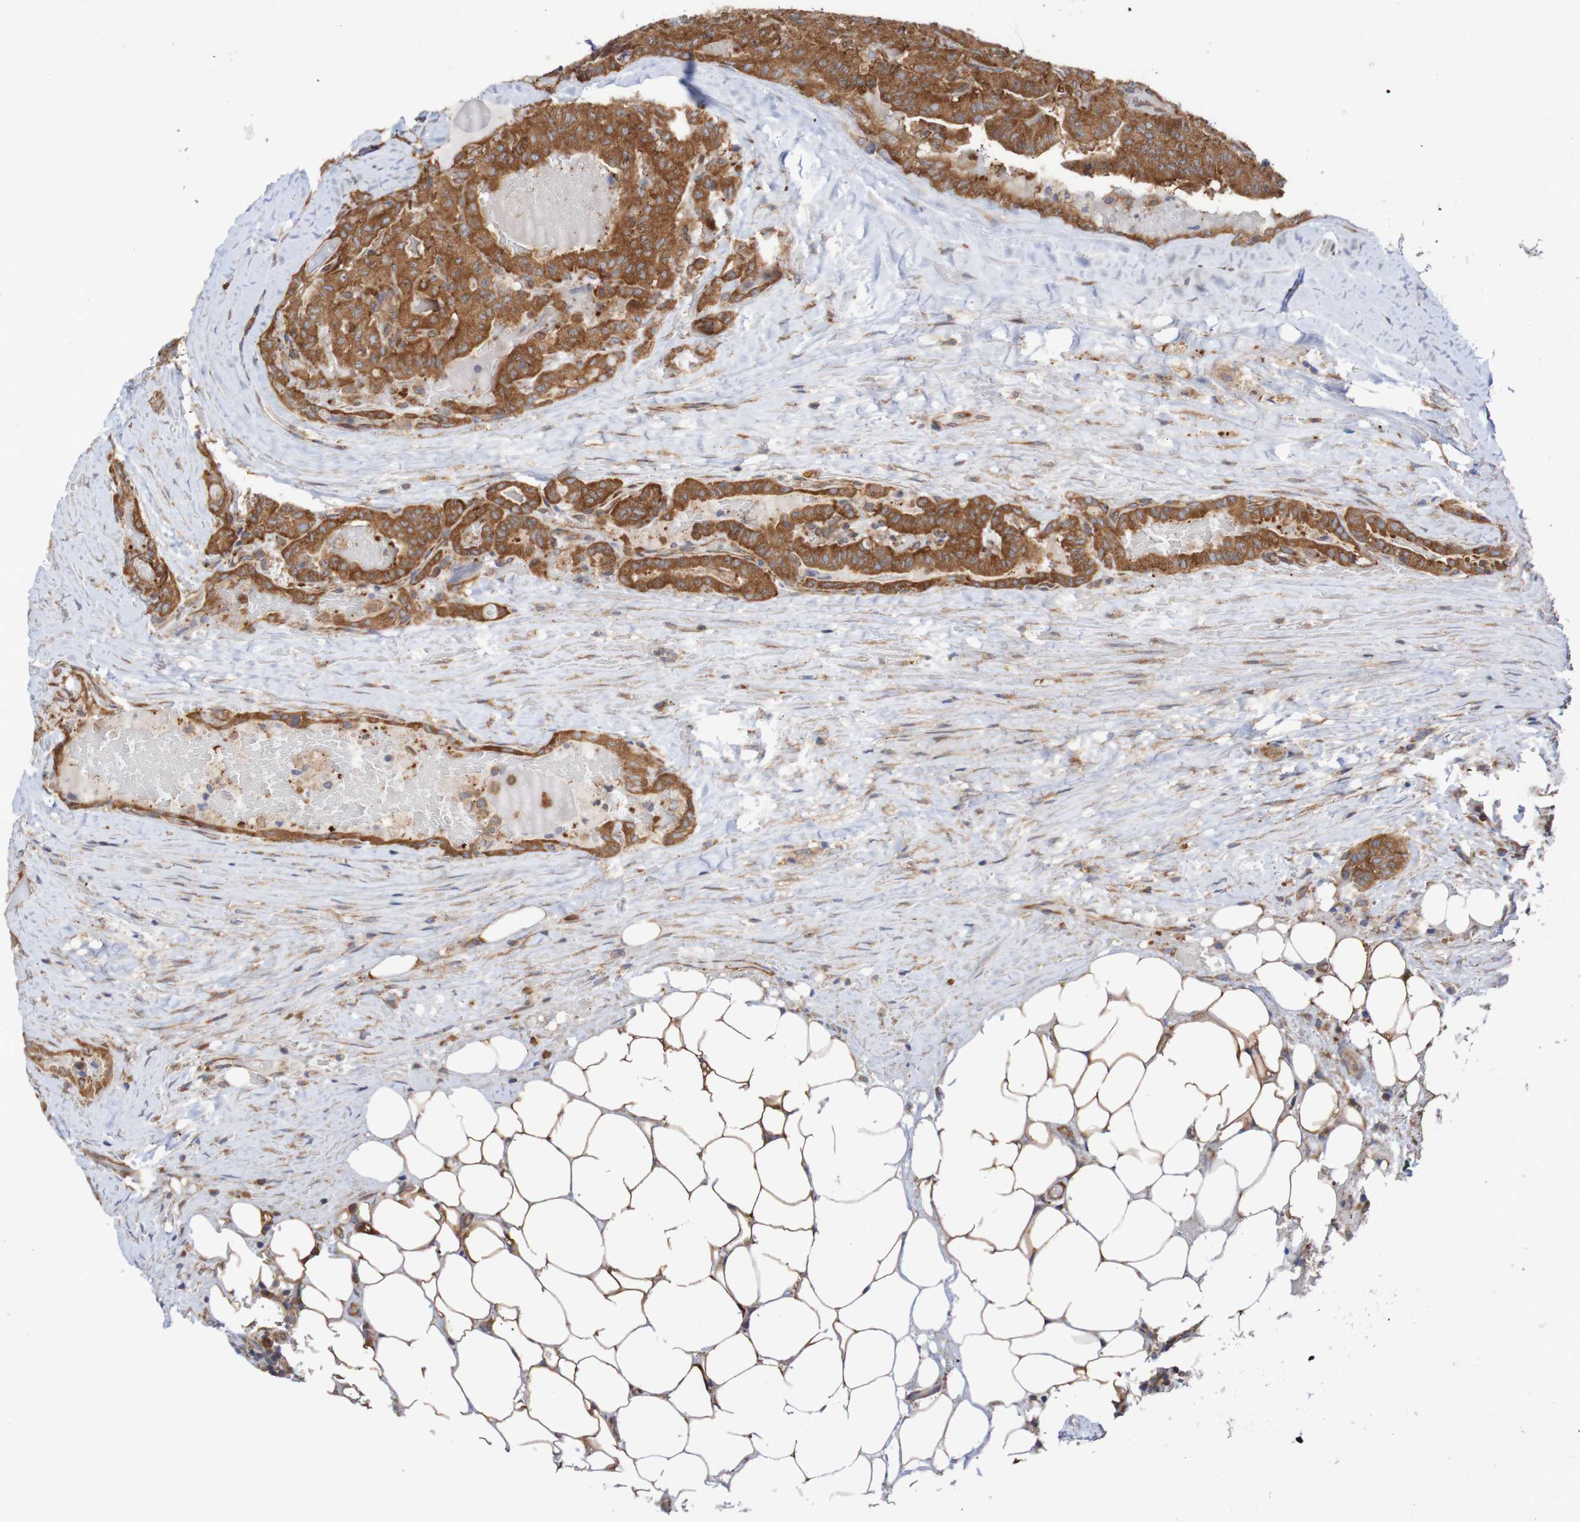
{"staining": {"intensity": "strong", "quantity": ">75%", "location": "cytoplasmic/membranous"}, "tissue": "head and neck cancer", "cell_type": "Tumor cells", "image_type": "cancer", "snomed": [{"axis": "morphology", "description": "Squamous cell carcinoma, NOS"}, {"axis": "topography", "description": "Oral tissue"}, {"axis": "topography", "description": "Head-Neck"}], "caption": "A brown stain highlights strong cytoplasmic/membranous staining of a protein in squamous cell carcinoma (head and neck) tumor cells. The staining was performed using DAB (3,3'-diaminobenzidine) to visualize the protein expression in brown, while the nuclei were stained in blue with hematoxylin (Magnification: 20x).", "gene": "LRRC47", "patient": {"sex": "female", "age": 50}}